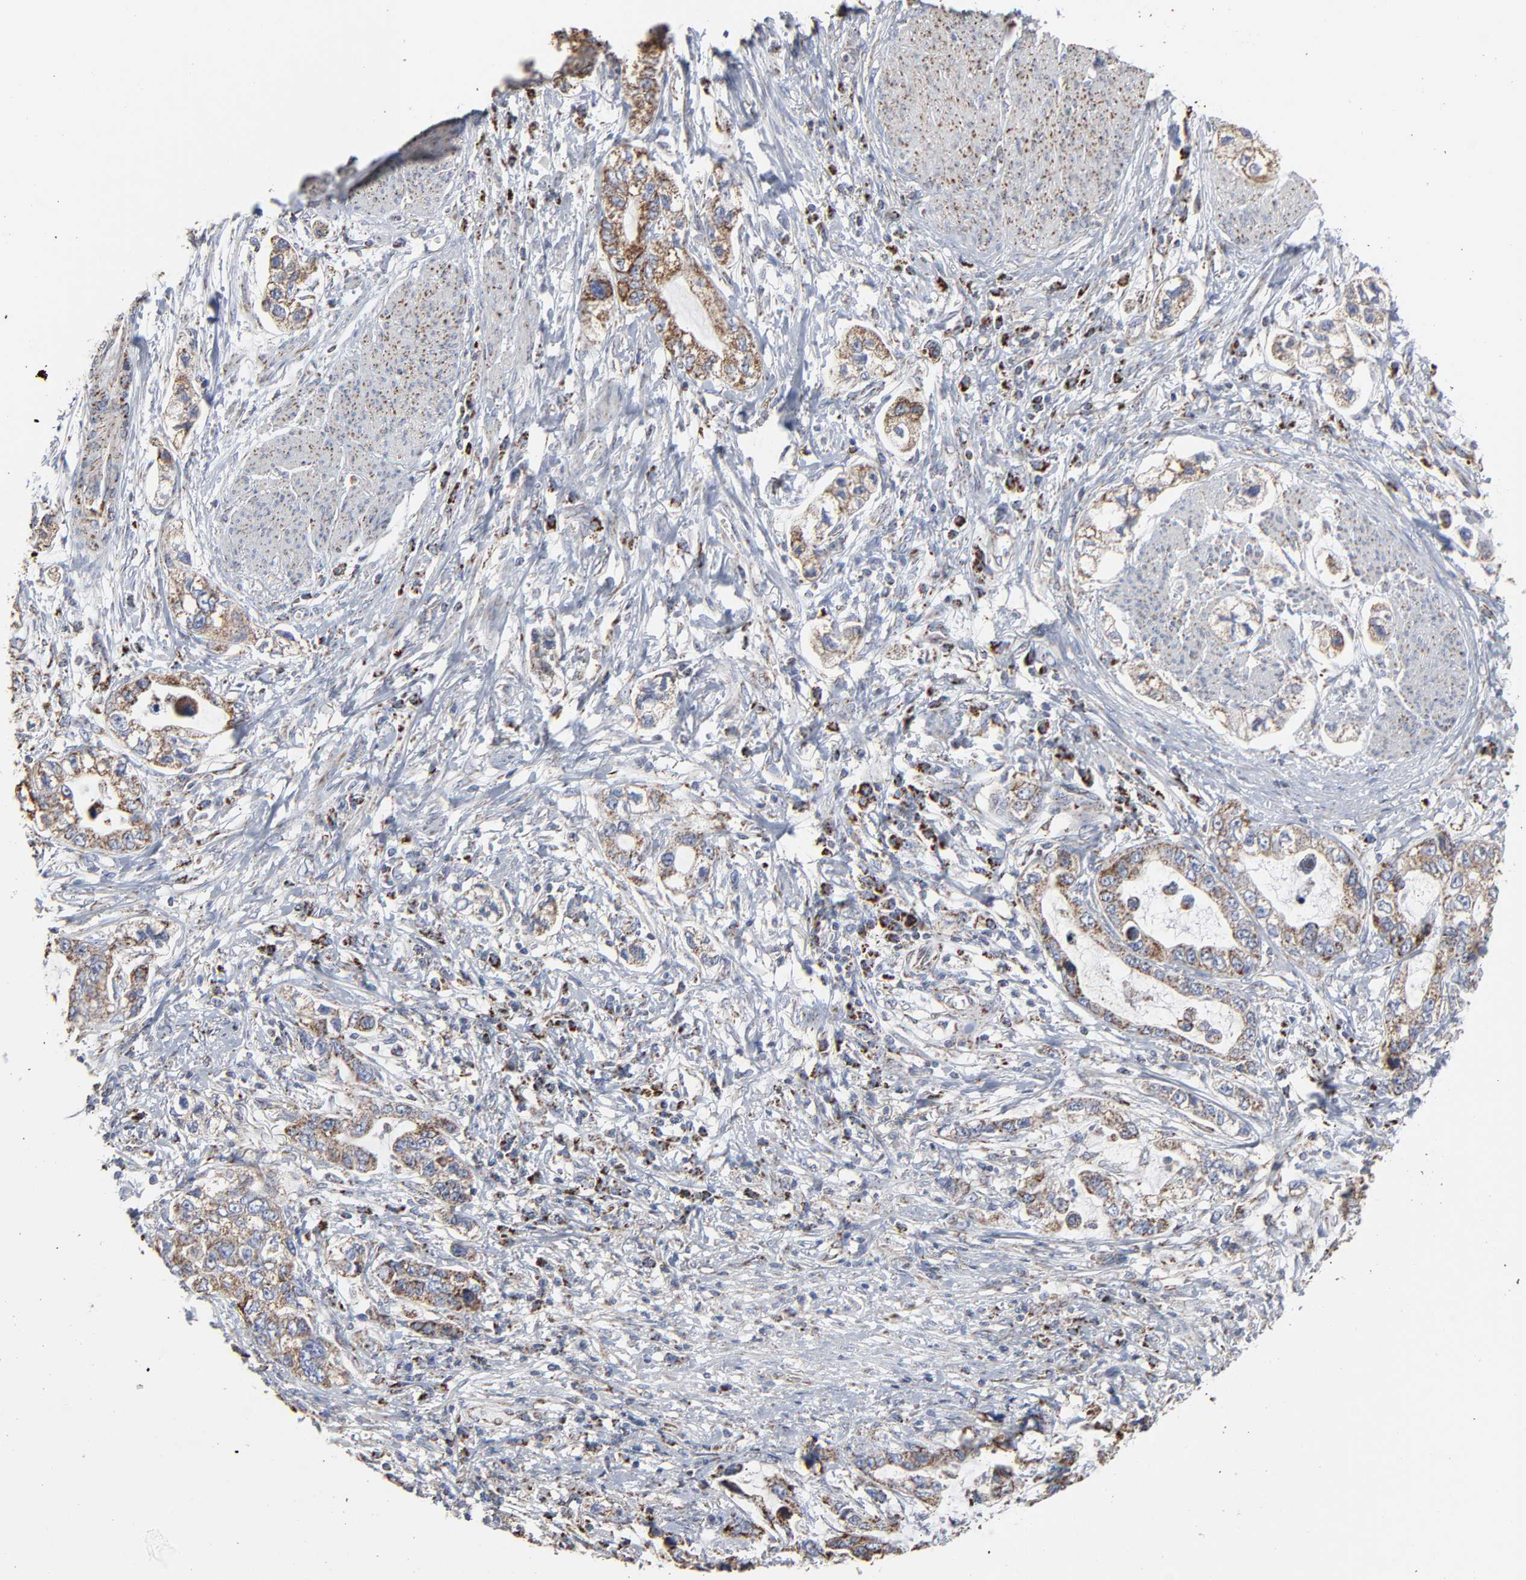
{"staining": {"intensity": "moderate", "quantity": ">75%", "location": "cytoplasmic/membranous"}, "tissue": "stomach cancer", "cell_type": "Tumor cells", "image_type": "cancer", "snomed": [{"axis": "morphology", "description": "Adenocarcinoma, NOS"}, {"axis": "topography", "description": "Stomach, lower"}], "caption": "Human stomach cancer (adenocarcinoma) stained for a protein (brown) exhibits moderate cytoplasmic/membranous positive positivity in approximately >75% of tumor cells.", "gene": "UQCRC1", "patient": {"sex": "female", "age": 93}}